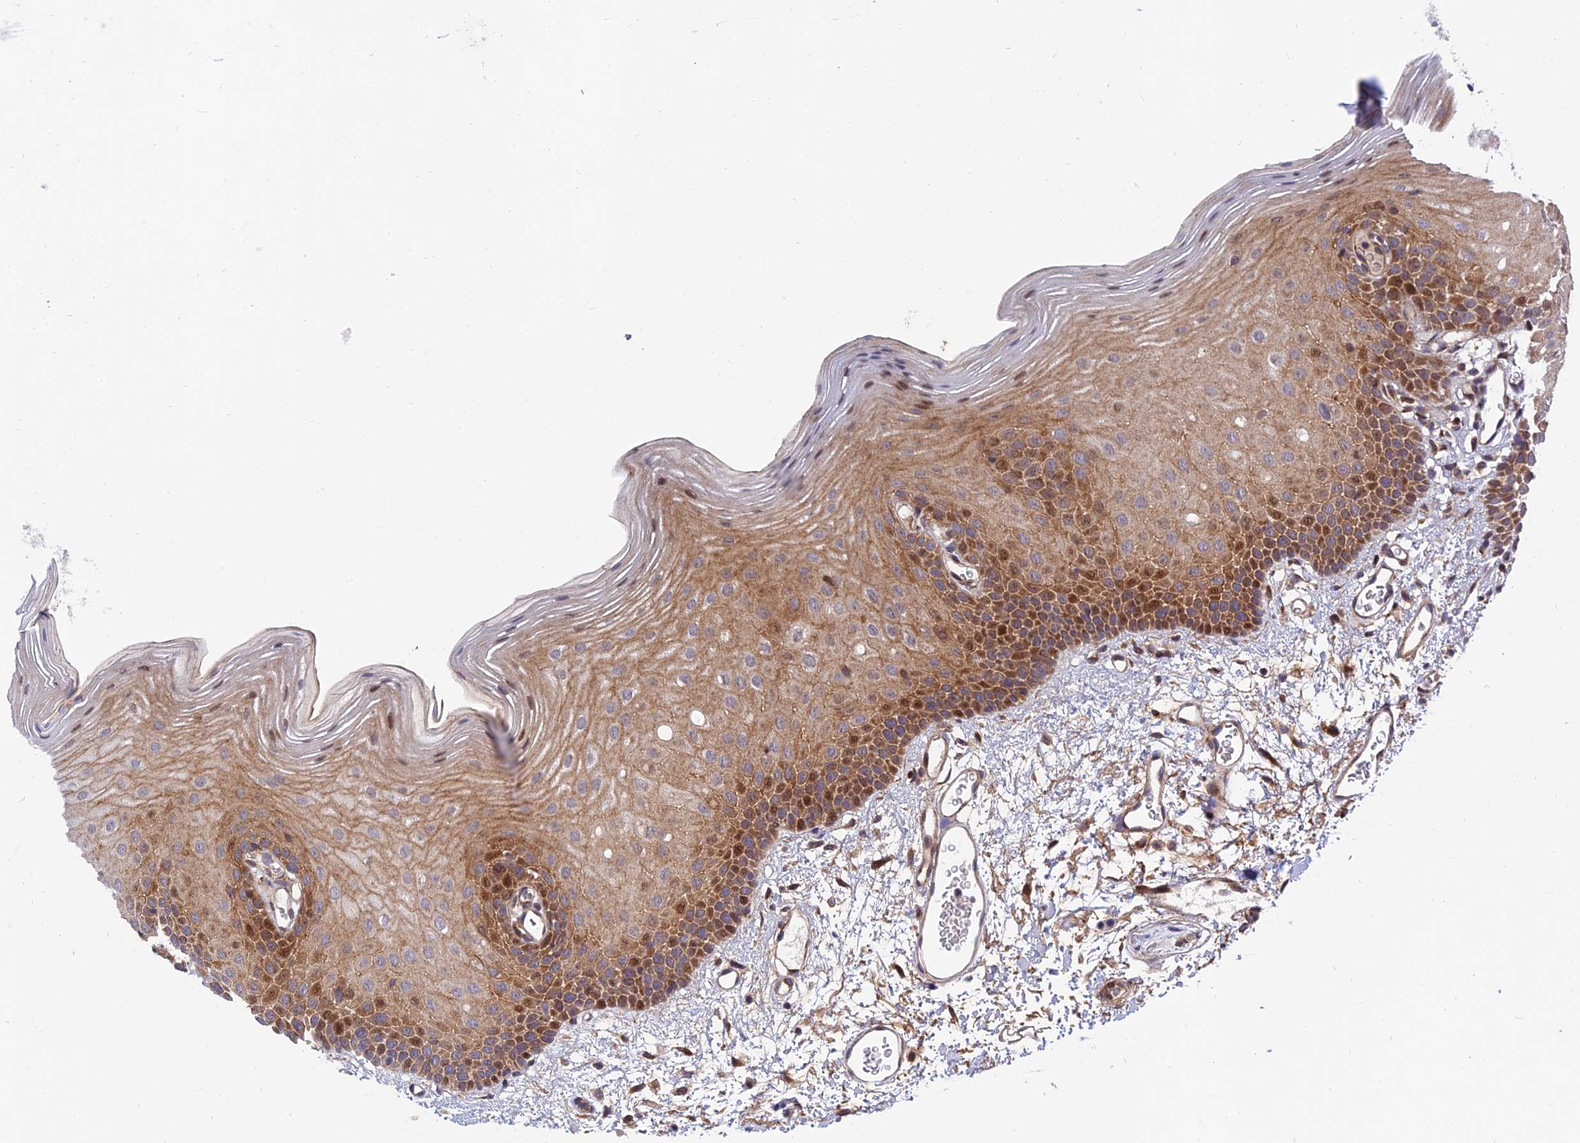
{"staining": {"intensity": "moderate", "quantity": ">75%", "location": "cytoplasmic/membranous,nuclear"}, "tissue": "oral mucosa", "cell_type": "Squamous epithelial cells", "image_type": "normal", "snomed": [{"axis": "morphology", "description": "Normal tissue, NOS"}, {"axis": "topography", "description": "Oral tissue"}], "caption": "The immunohistochemical stain shows moderate cytoplasmic/membranous,nuclear positivity in squamous epithelial cells of unremarkable oral mucosa.", "gene": "PLEKHG2", "patient": {"sex": "female", "age": 70}}